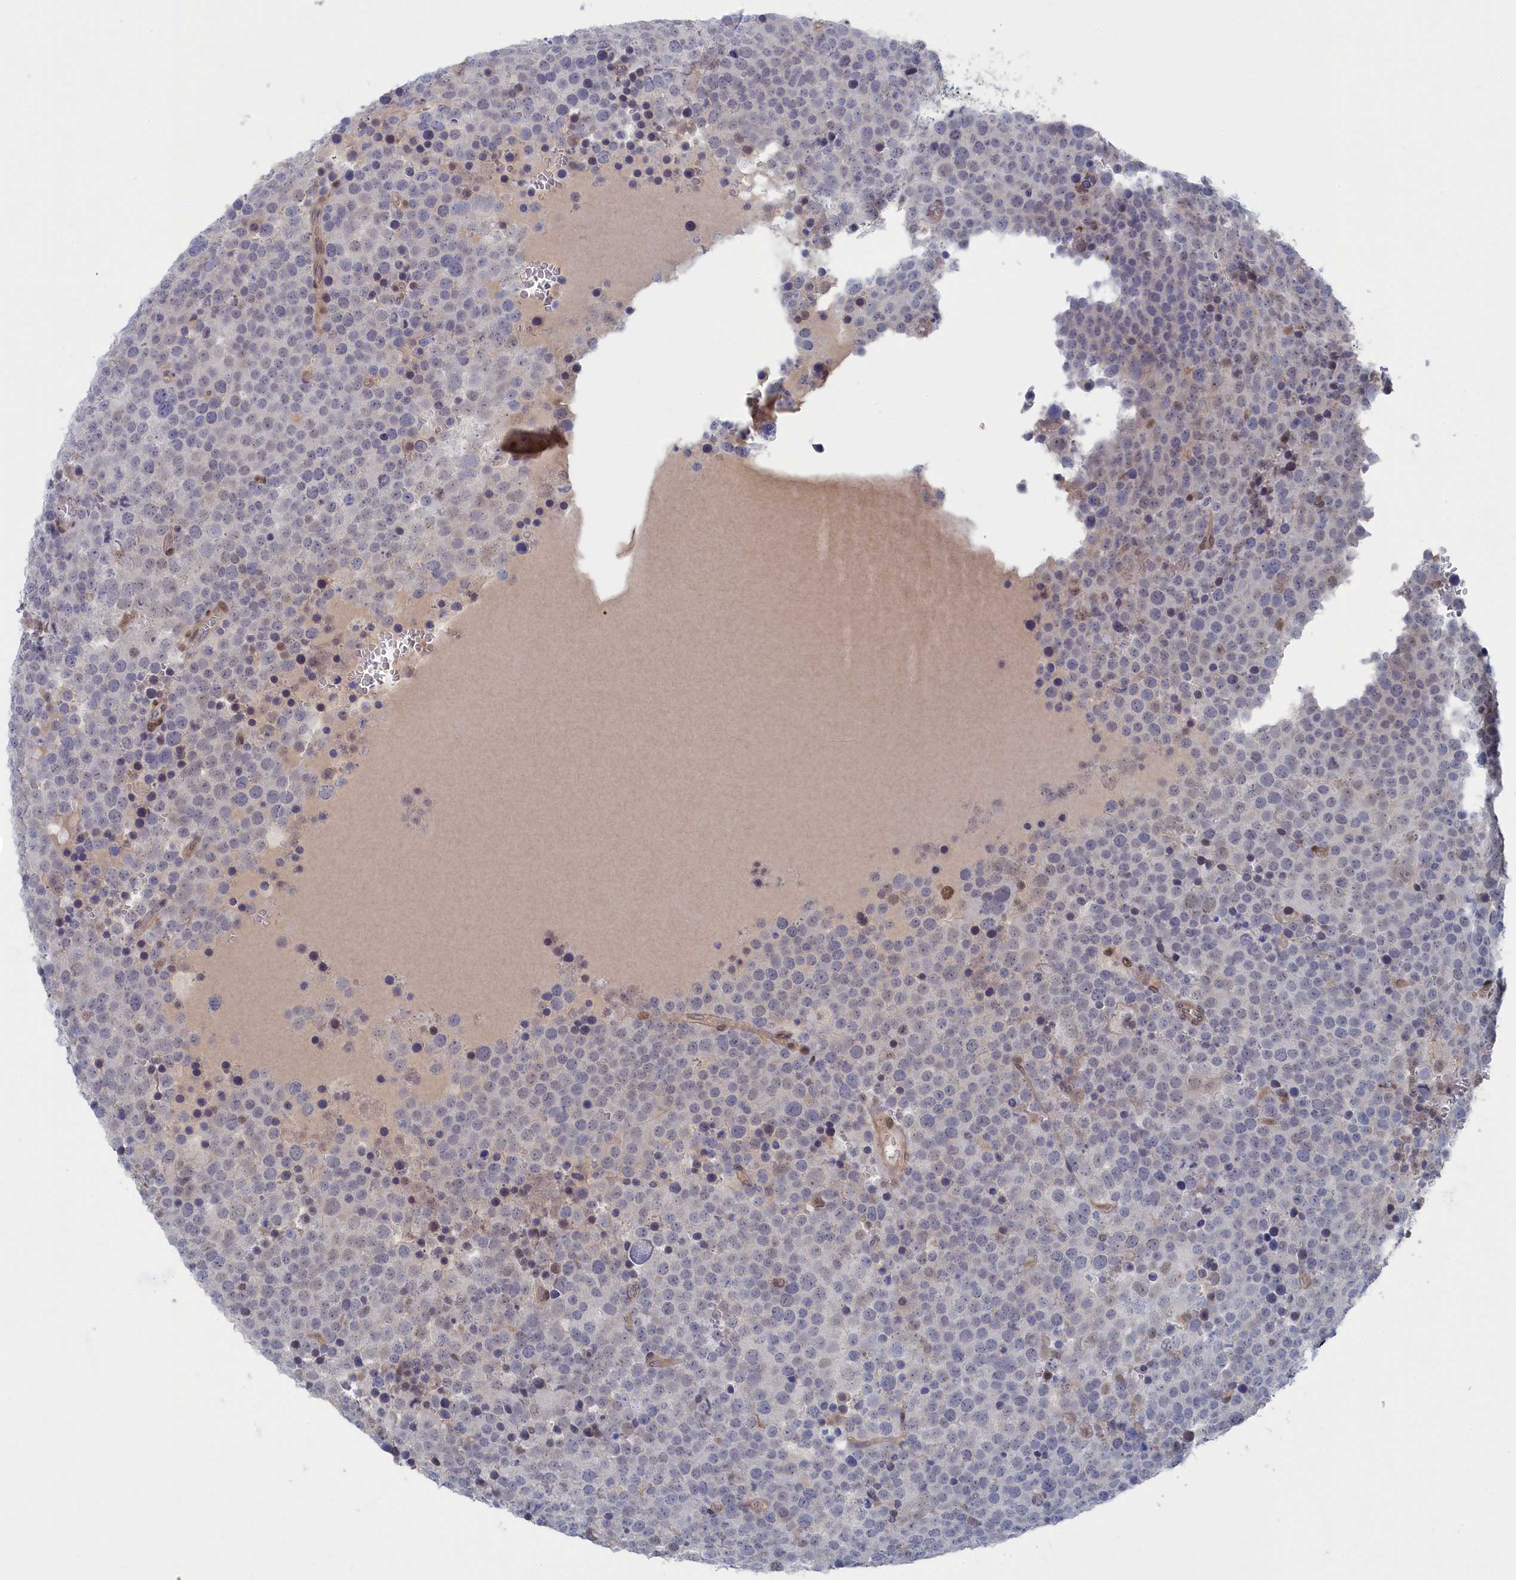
{"staining": {"intensity": "negative", "quantity": "none", "location": "none"}, "tissue": "testis cancer", "cell_type": "Tumor cells", "image_type": "cancer", "snomed": [{"axis": "morphology", "description": "Seminoma, NOS"}, {"axis": "topography", "description": "Testis"}], "caption": "Immunohistochemistry (IHC) micrograph of human seminoma (testis) stained for a protein (brown), which reveals no positivity in tumor cells. (DAB immunohistochemistry, high magnification).", "gene": "IRGQ", "patient": {"sex": "male", "age": 71}}